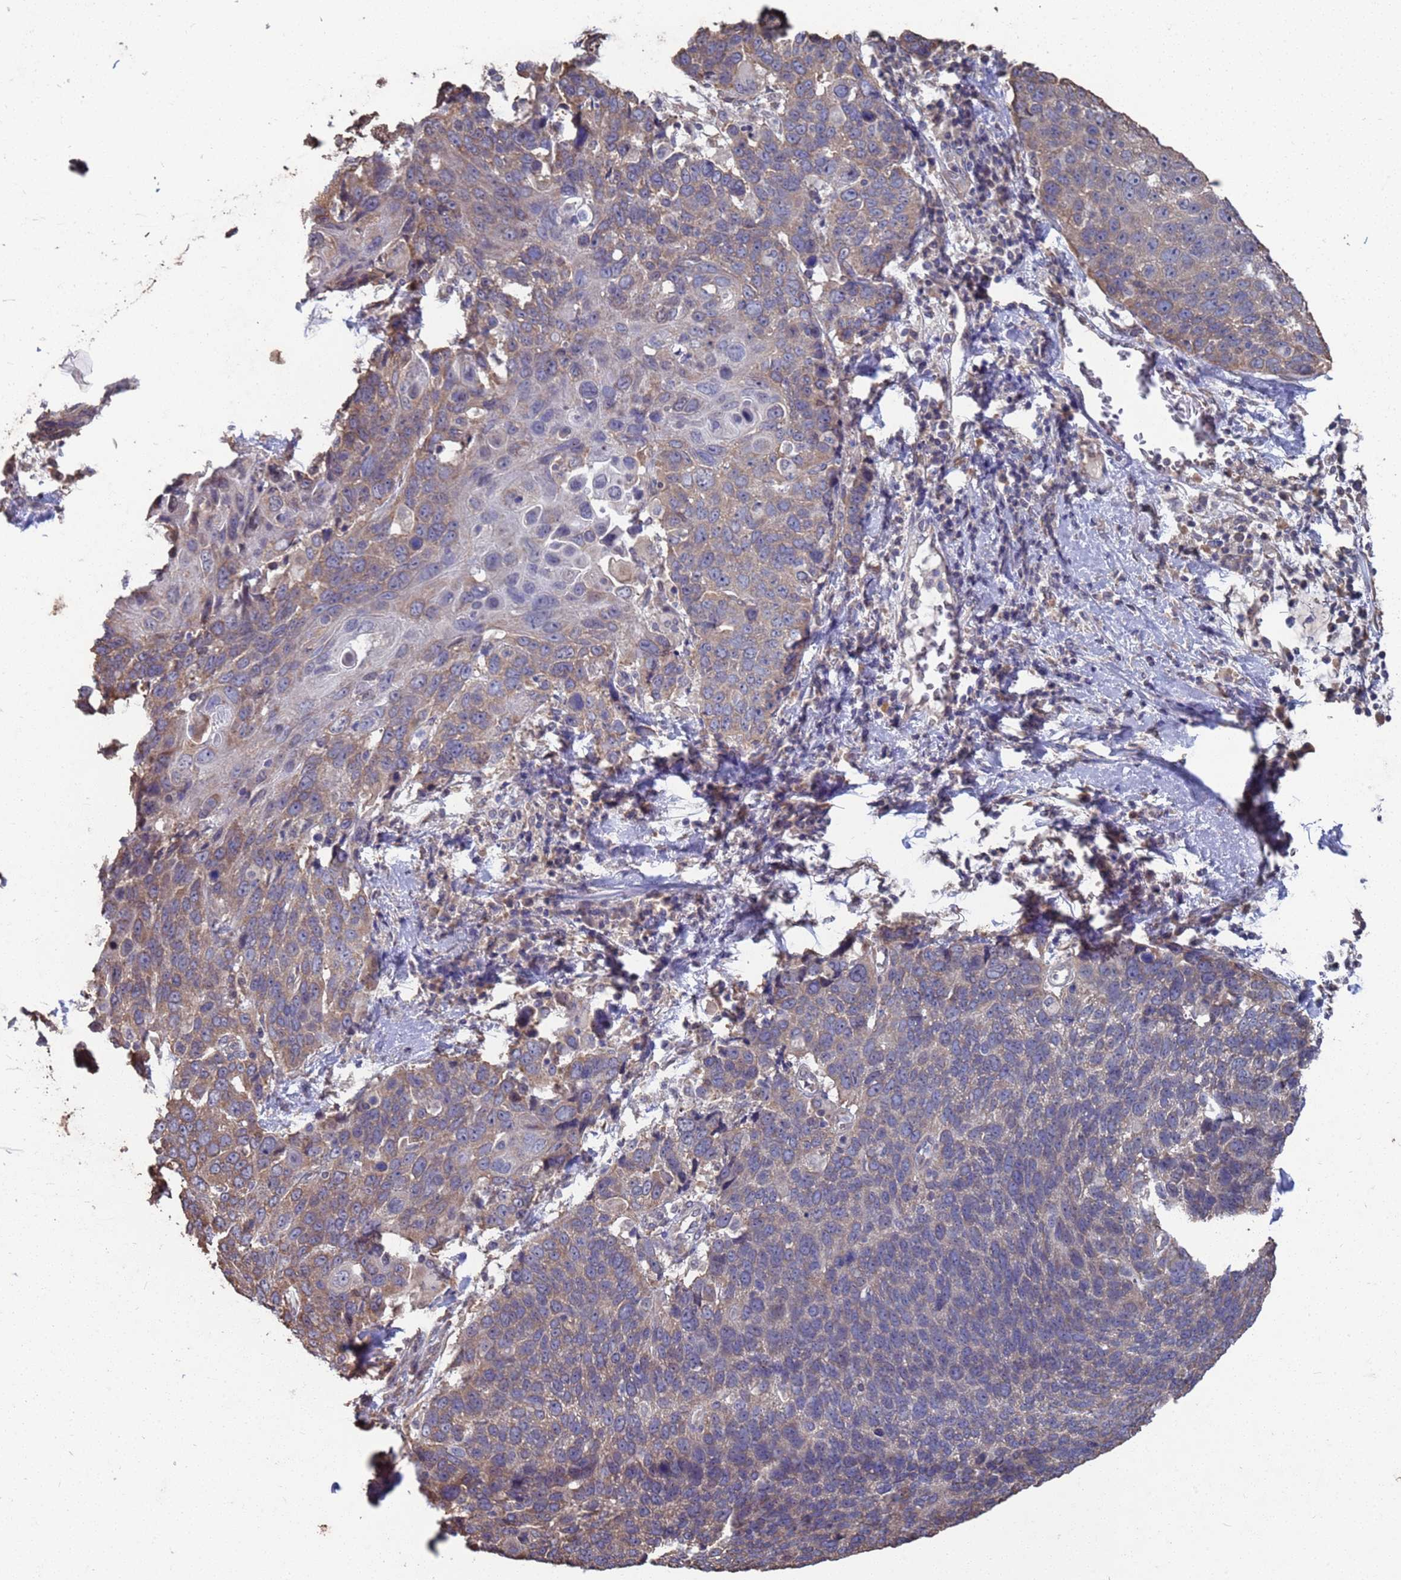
{"staining": {"intensity": "moderate", "quantity": "25%-75%", "location": "cytoplasmic/membranous"}, "tissue": "lung cancer", "cell_type": "Tumor cells", "image_type": "cancer", "snomed": [{"axis": "morphology", "description": "Squamous cell carcinoma, NOS"}, {"axis": "topography", "description": "Lung"}], "caption": "Lung squamous cell carcinoma stained with a protein marker shows moderate staining in tumor cells.", "gene": "CFAP119", "patient": {"sex": "male", "age": 66}}